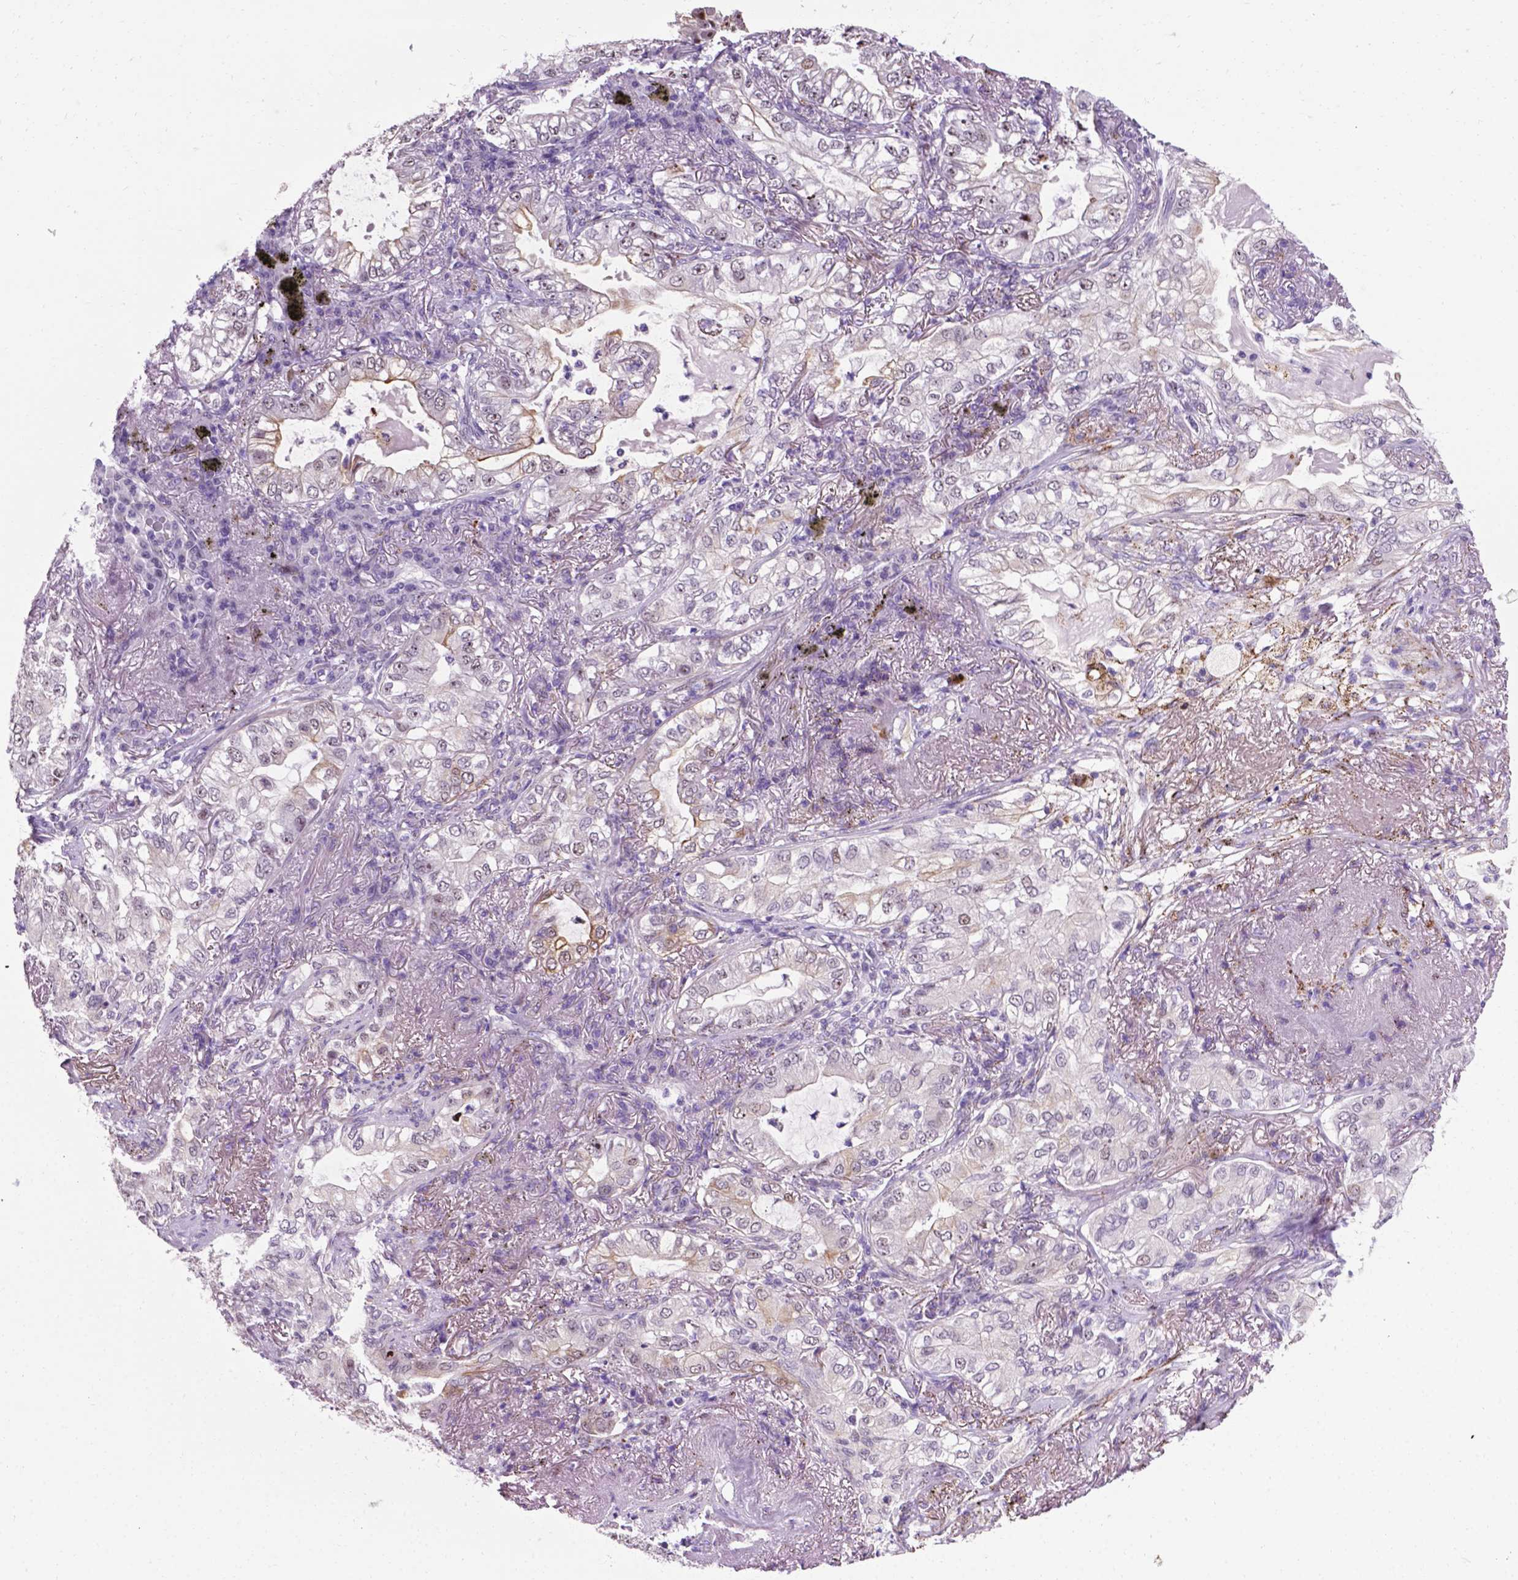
{"staining": {"intensity": "weak", "quantity": "<25%", "location": "cytoplasmic/membranous"}, "tissue": "lung cancer", "cell_type": "Tumor cells", "image_type": "cancer", "snomed": [{"axis": "morphology", "description": "Adenocarcinoma, NOS"}, {"axis": "topography", "description": "Lung"}], "caption": "A micrograph of human lung cancer (adenocarcinoma) is negative for staining in tumor cells. Brightfield microscopy of IHC stained with DAB (brown) and hematoxylin (blue), captured at high magnification.", "gene": "SMAD3", "patient": {"sex": "female", "age": 73}}